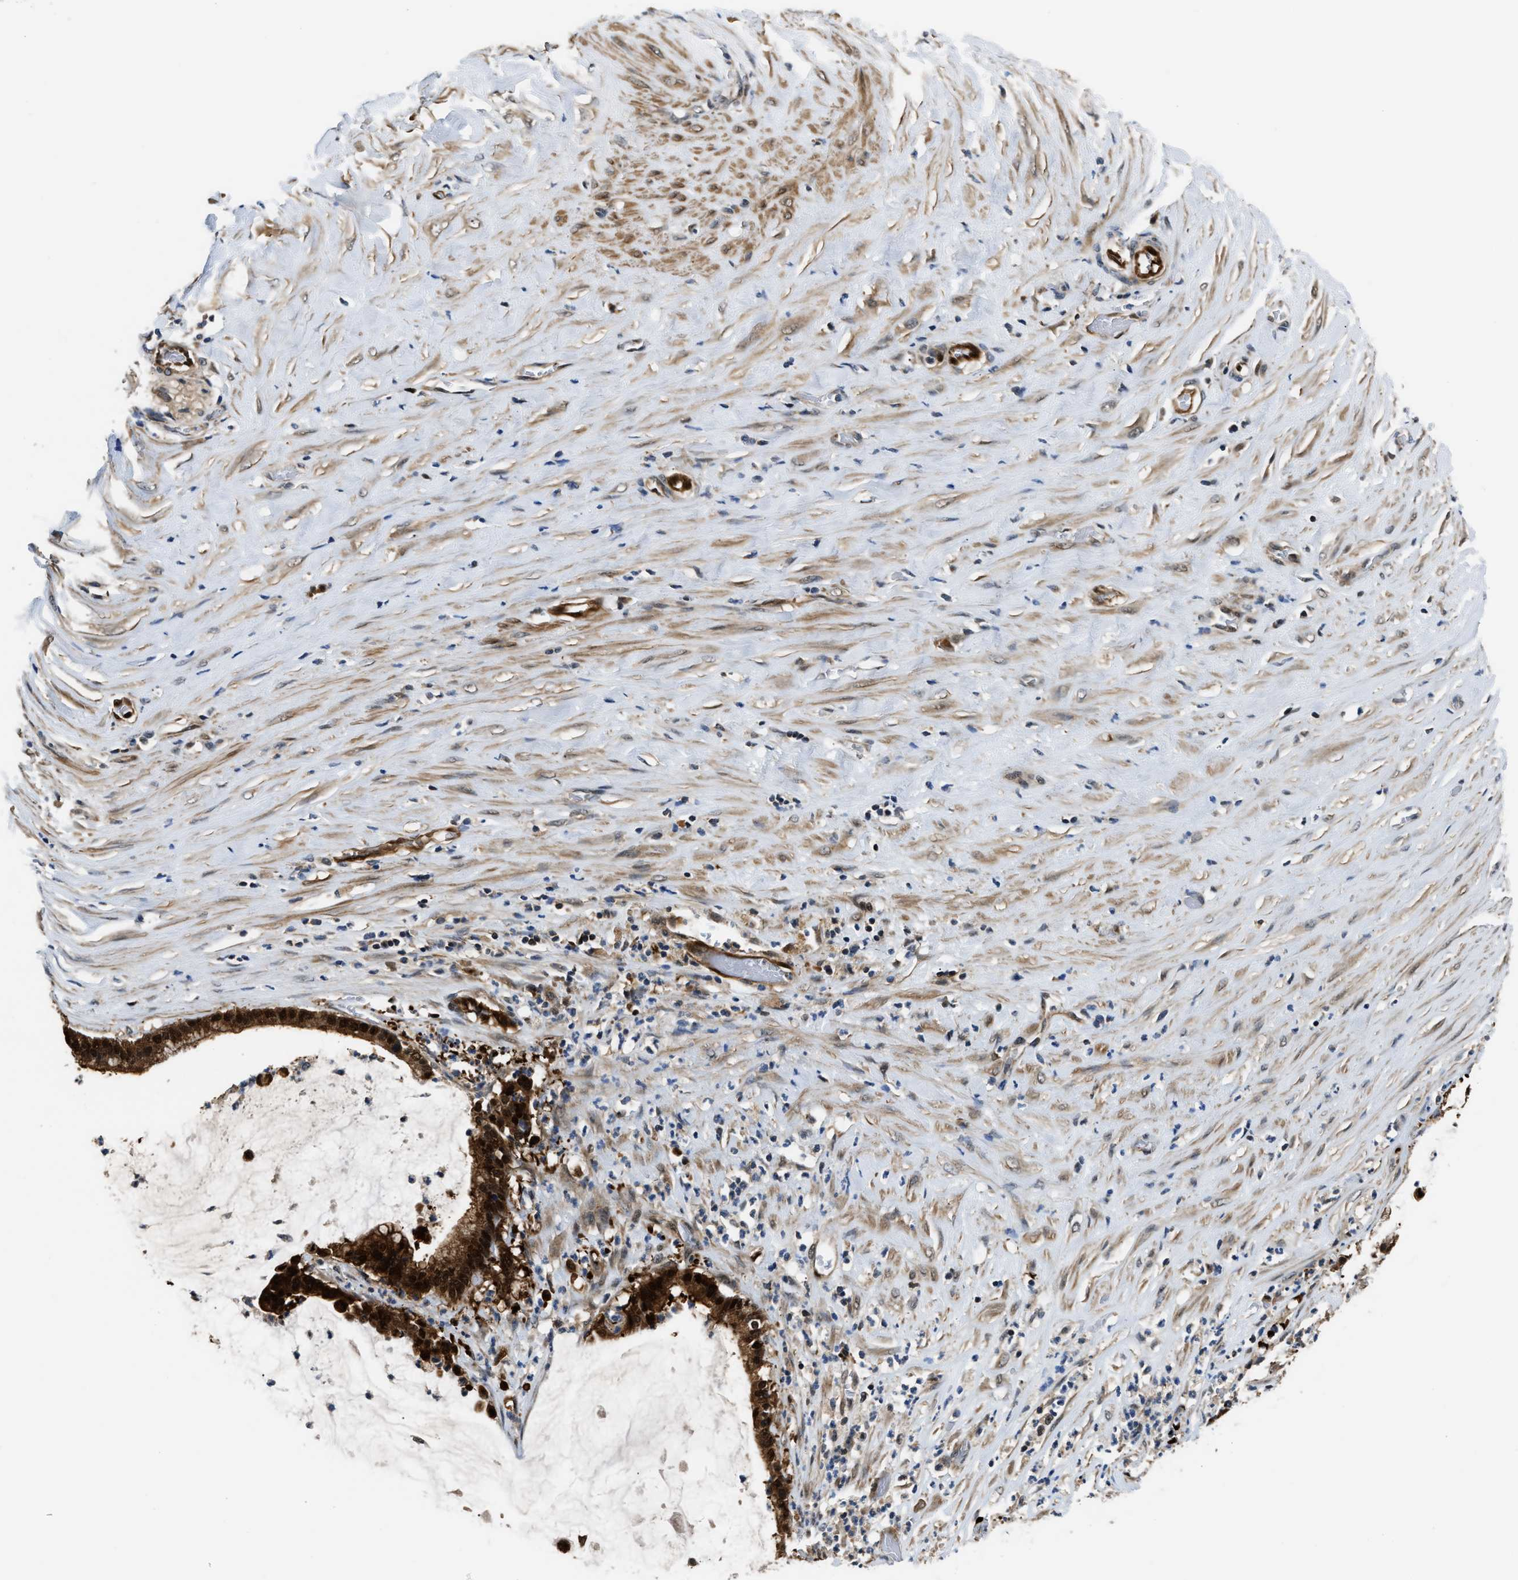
{"staining": {"intensity": "strong", "quantity": ">75%", "location": "cytoplasmic/membranous,nuclear"}, "tissue": "pancreatic cancer", "cell_type": "Tumor cells", "image_type": "cancer", "snomed": [{"axis": "morphology", "description": "Adenocarcinoma, NOS"}, {"axis": "topography", "description": "Pancreas"}], "caption": "Human pancreatic adenocarcinoma stained for a protein (brown) displays strong cytoplasmic/membranous and nuclear positive expression in approximately >75% of tumor cells.", "gene": "PPA1", "patient": {"sex": "male", "age": 41}}